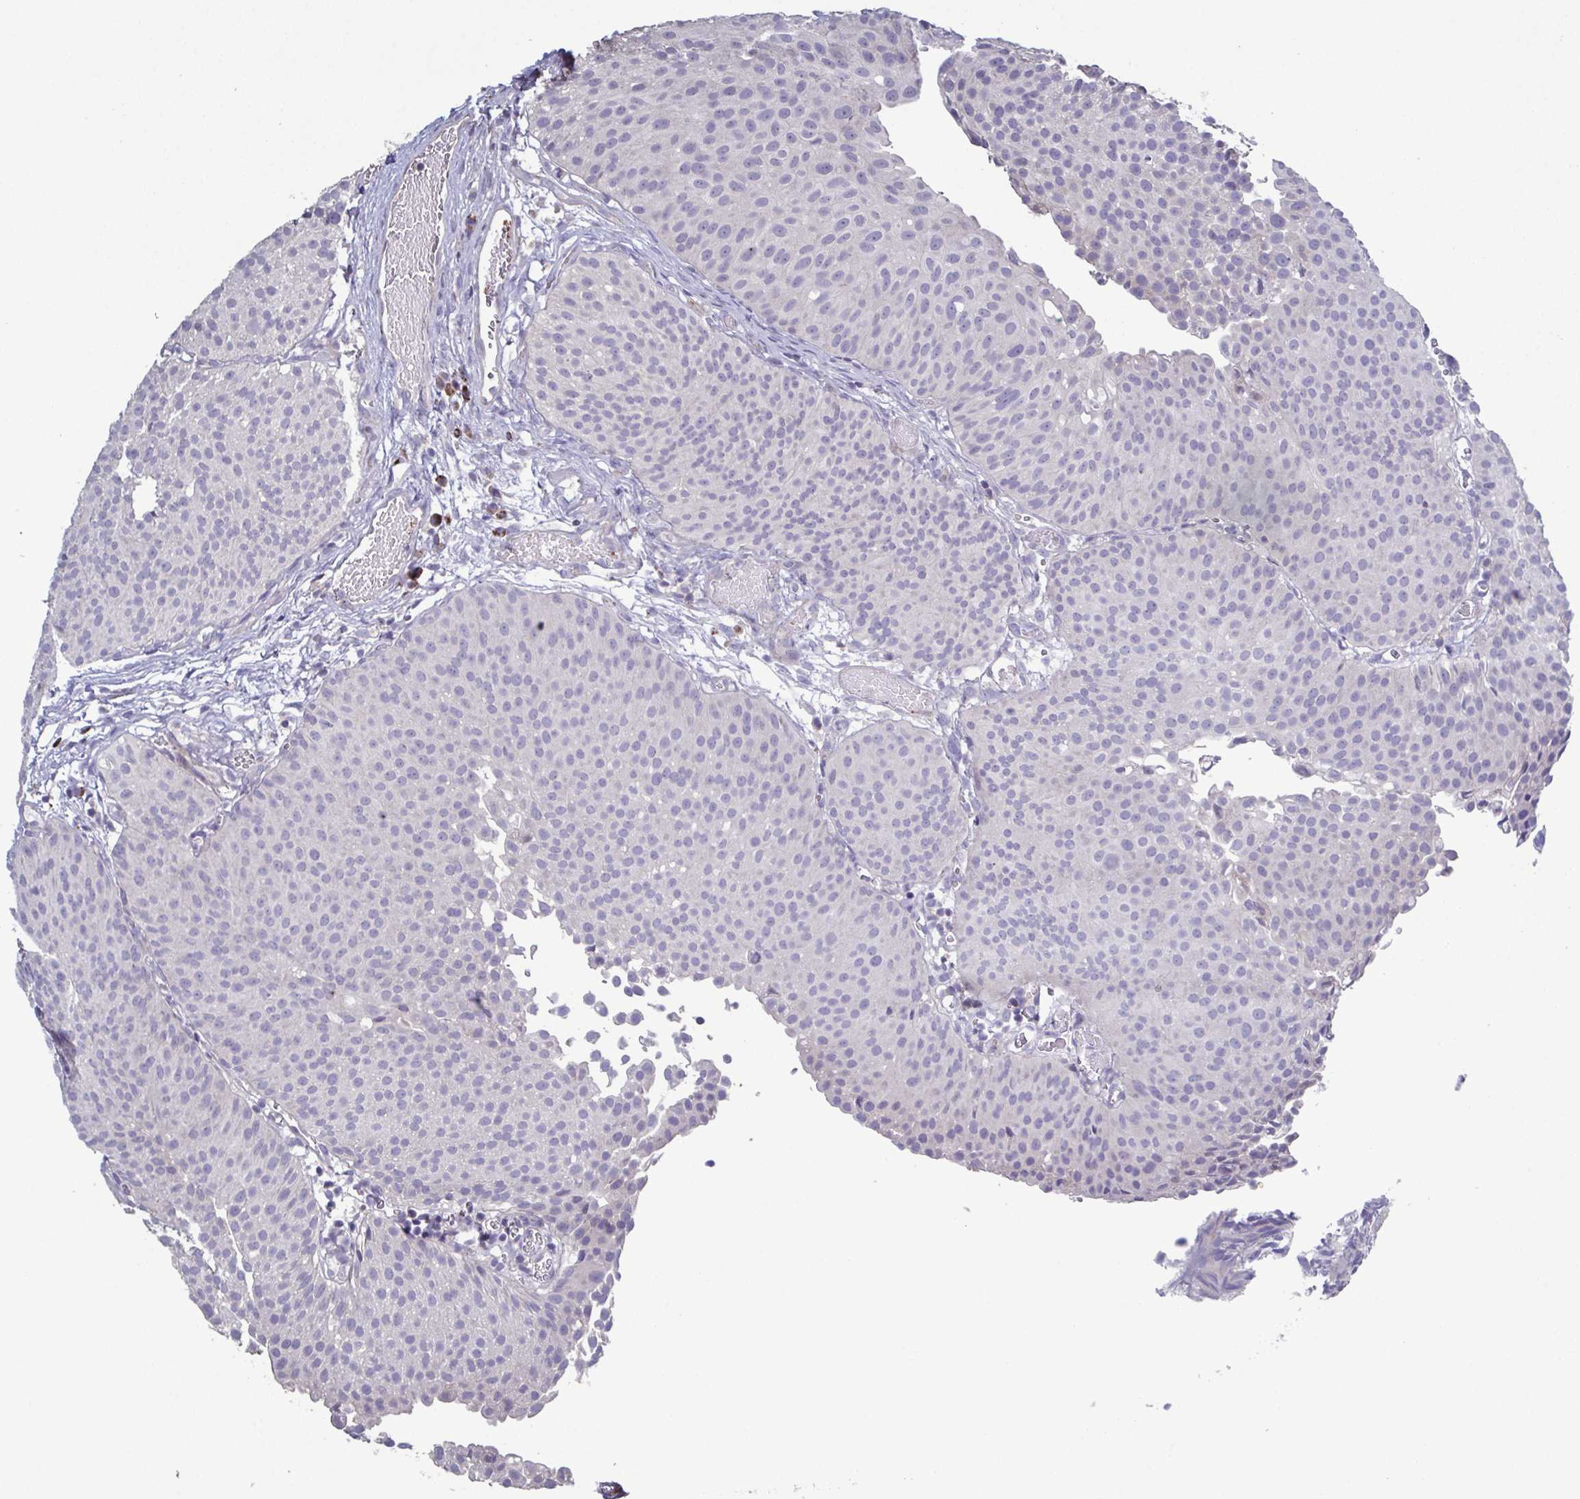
{"staining": {"intensity": "negative", "quantity": "none", "location": "none"}, "tissue": "urothelial cancer", "cell_type": "Tumor cells", "image_type": "cancer", "snomed": [{"axis": "morphology", "description": "Urothelial carcinoma, Low grade"}, {"axis": "topography", "description": "Urinary bladder"}], "caption": "Photomicrograph shows no protein positivity in tumor cells of urothelial cancer tissue.", "gene": "GLDC", "patient": {"sex": "male", "age": 80}}